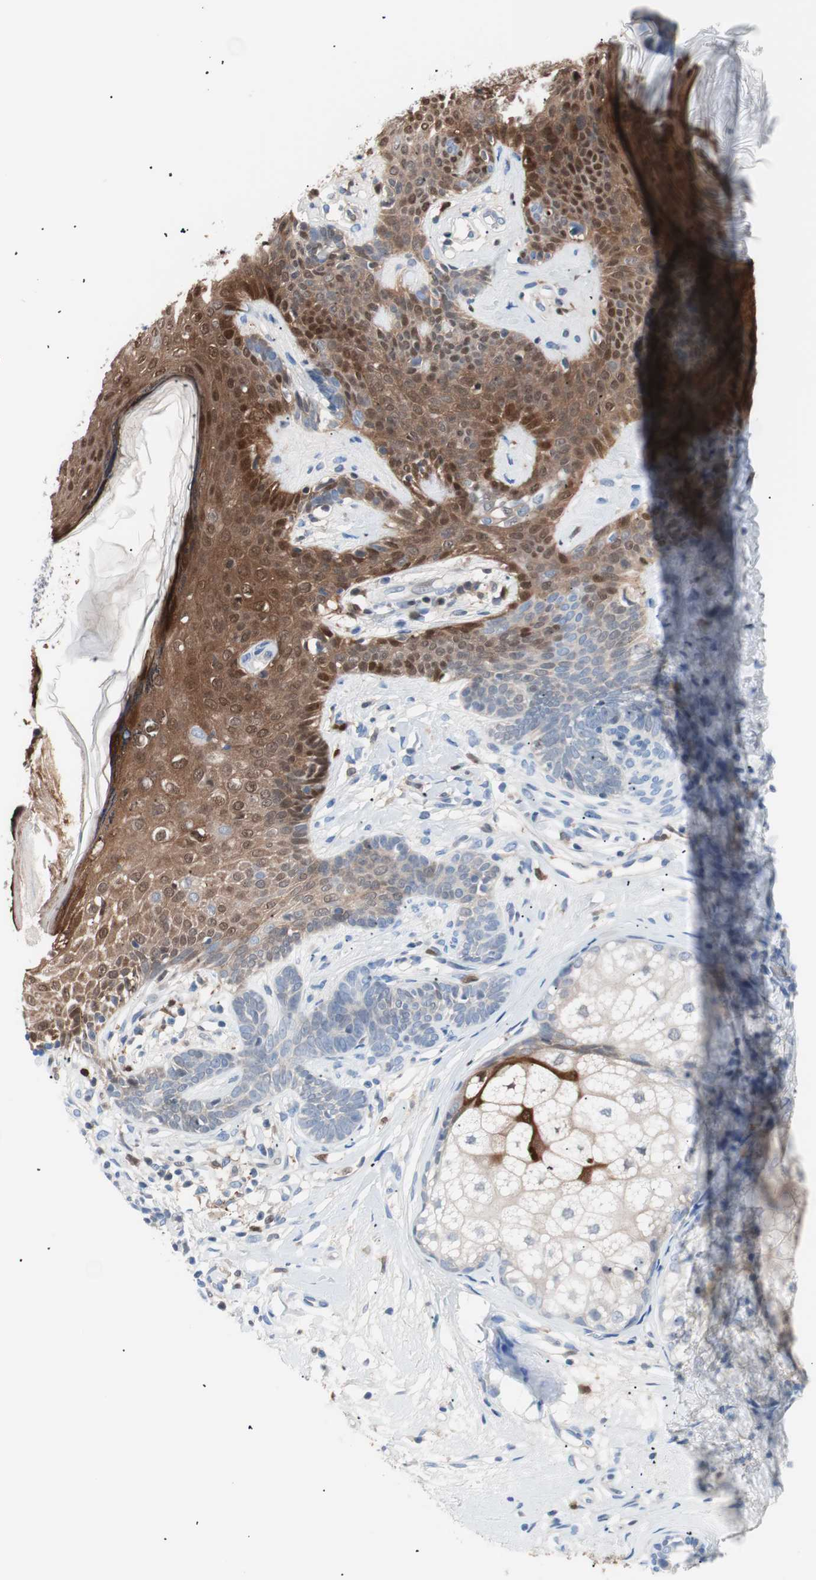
{"staining": {"intensity": "weak", "quantity": "25%-75%", "location": "cytoplasmic/membranous,nuclear"}, "tissue": "skin cancer", "cell_type": "Tumor cells", "image_type": "cancer", "snomed": [{"axis": "morphology", "description": "Developmental malformation"}, {"axis": "morphology", "description": "Basal cell carcinoma"}, {"axis": "topography", "description": "Skin"}], "caption": "A photomicrograph of human skin cancer (basal cell carcinoma) stained for a protein reveals weak cytoplasmic/membranous and nuclear brown staining in tumor cells.", "gene": "IL18", "patient": {"sex": "female", "age": 62}}